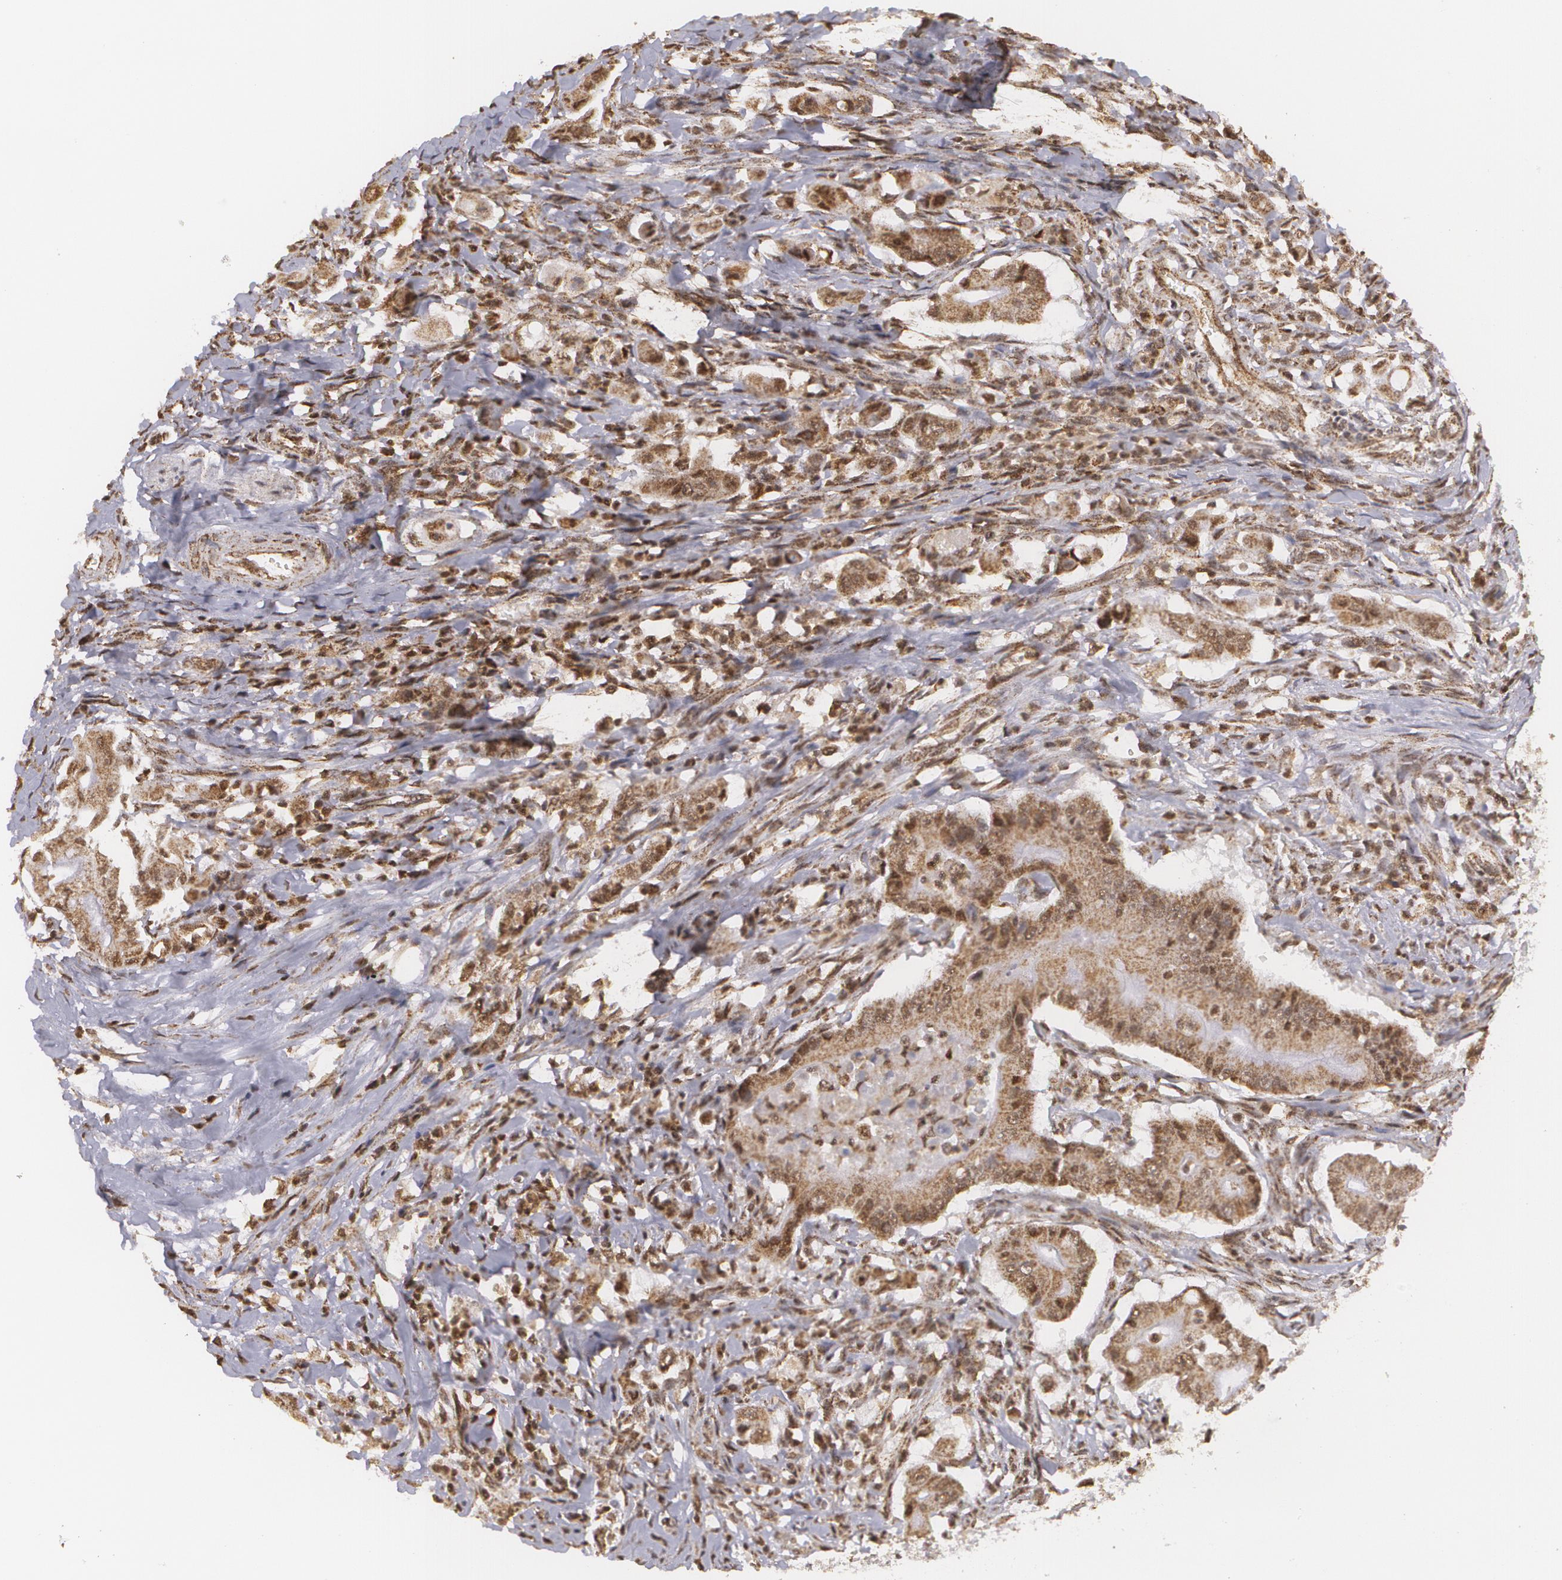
{"staining": {"intensity": "weak", "quantity": ">75%", "location": "cytoplasmic/membranous,nuclear"}, "tissue": "pancreatic cancer", "cell_type": "Tumor cells", "image_type": "cancer", "snomed": [{"axis": "morphology", "description": "Adenocarcinoma, NOS"}, {"axis": "topography", "description": "Pancreas"}], "caption": "Immunohistochemical staining of human pancreatic adenocarcinoma exhibits low levels of weak cytoplasmic/membranous and nuclear protein expression in about >75% of tumor cells.", "gene": "MXD1", "patient": {"sex": "male", "age": 62}}